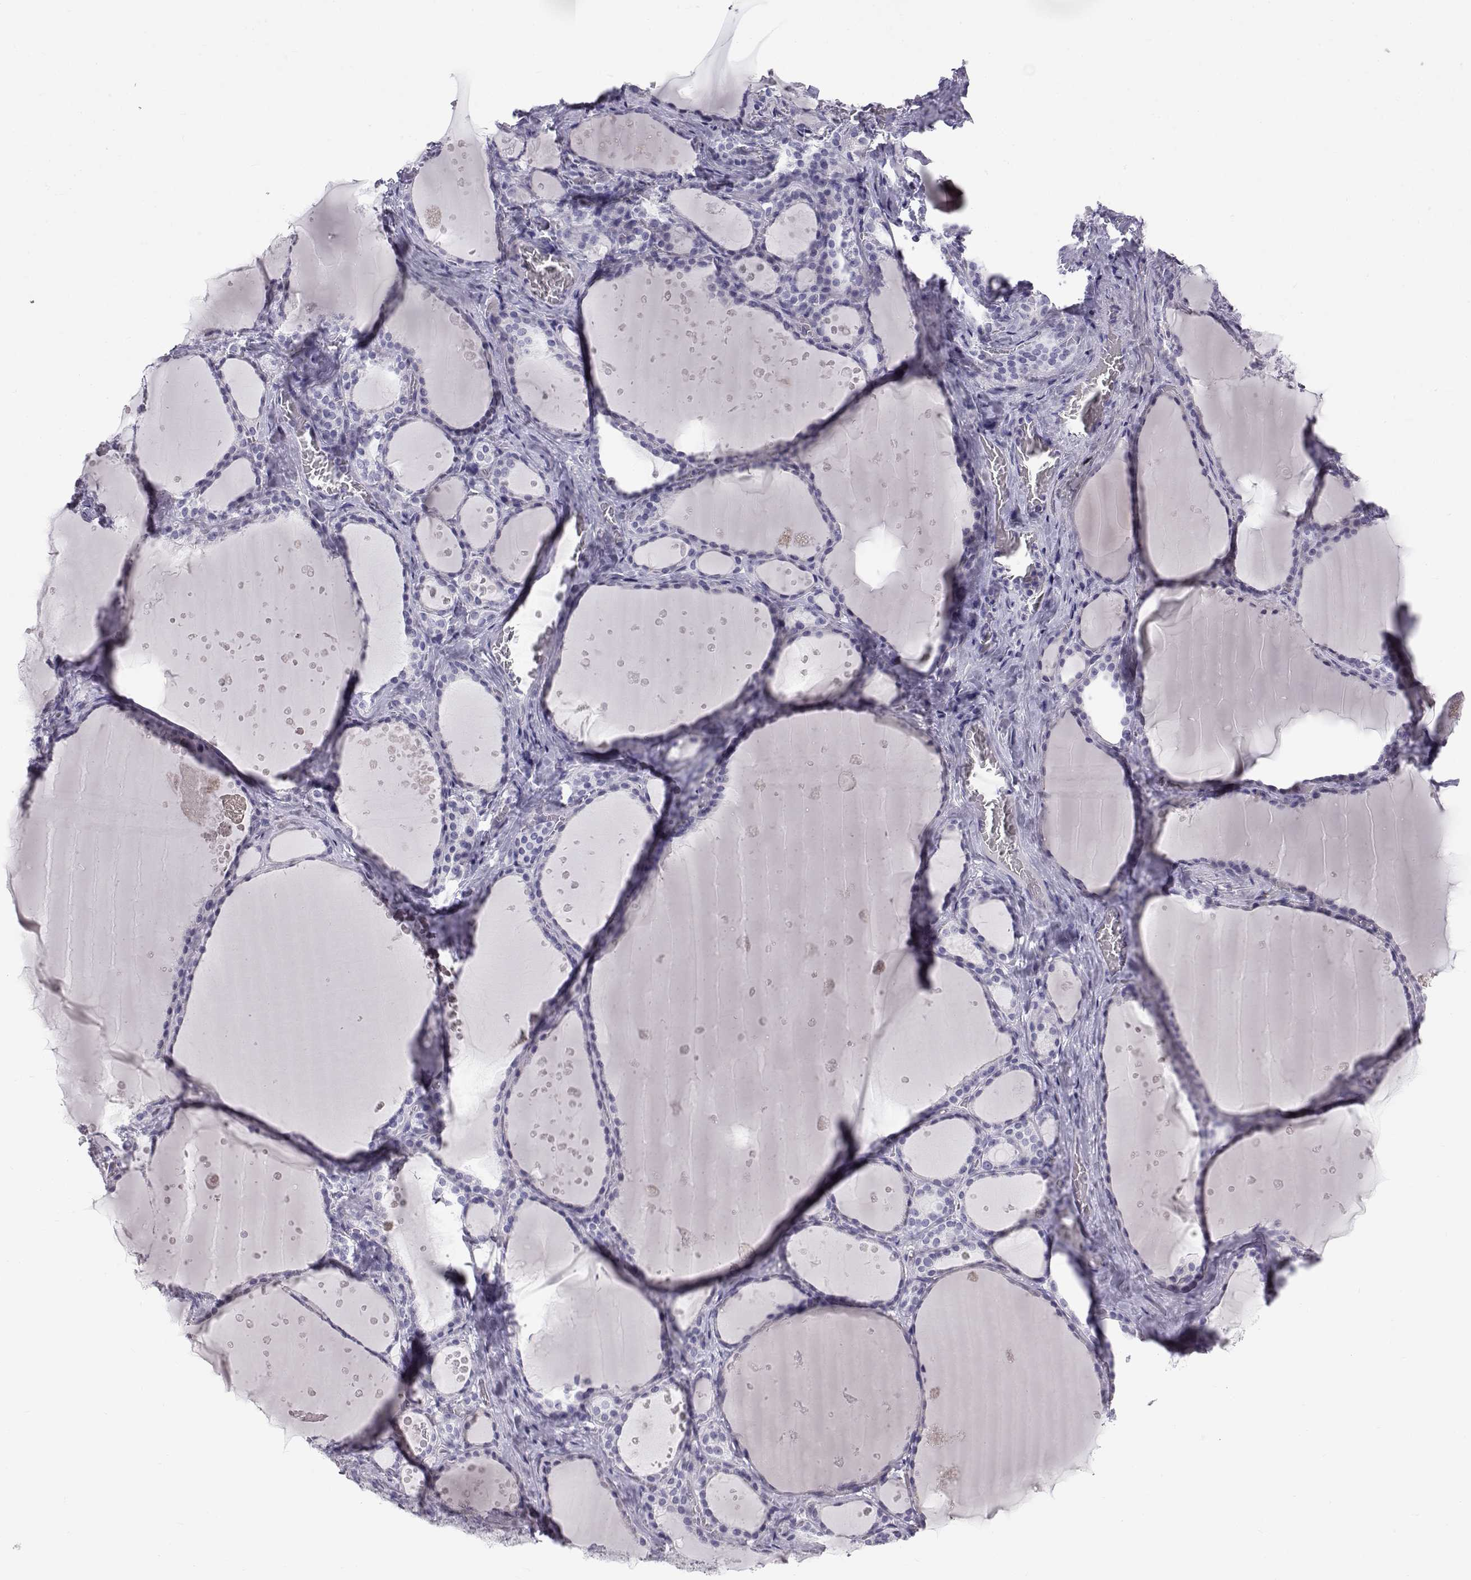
{"staining": {"intensity": "negative", "quantity": "none", "location": "none"}, "tissue": "thyroid gland", "cell_type": "Glandular cells", "image_type": "normal", "snomed": [{"axis": "morphology", "description": "Normal tissue, NOS"}, {"axis": "topography", "description": "Thyroid gland"}], "caption": "Human thyroid gland stained for a protein using IHC displays no staining in glandular cells.", "gene": "RNASE12", "patient": {"sex": "male", "age": 63}}